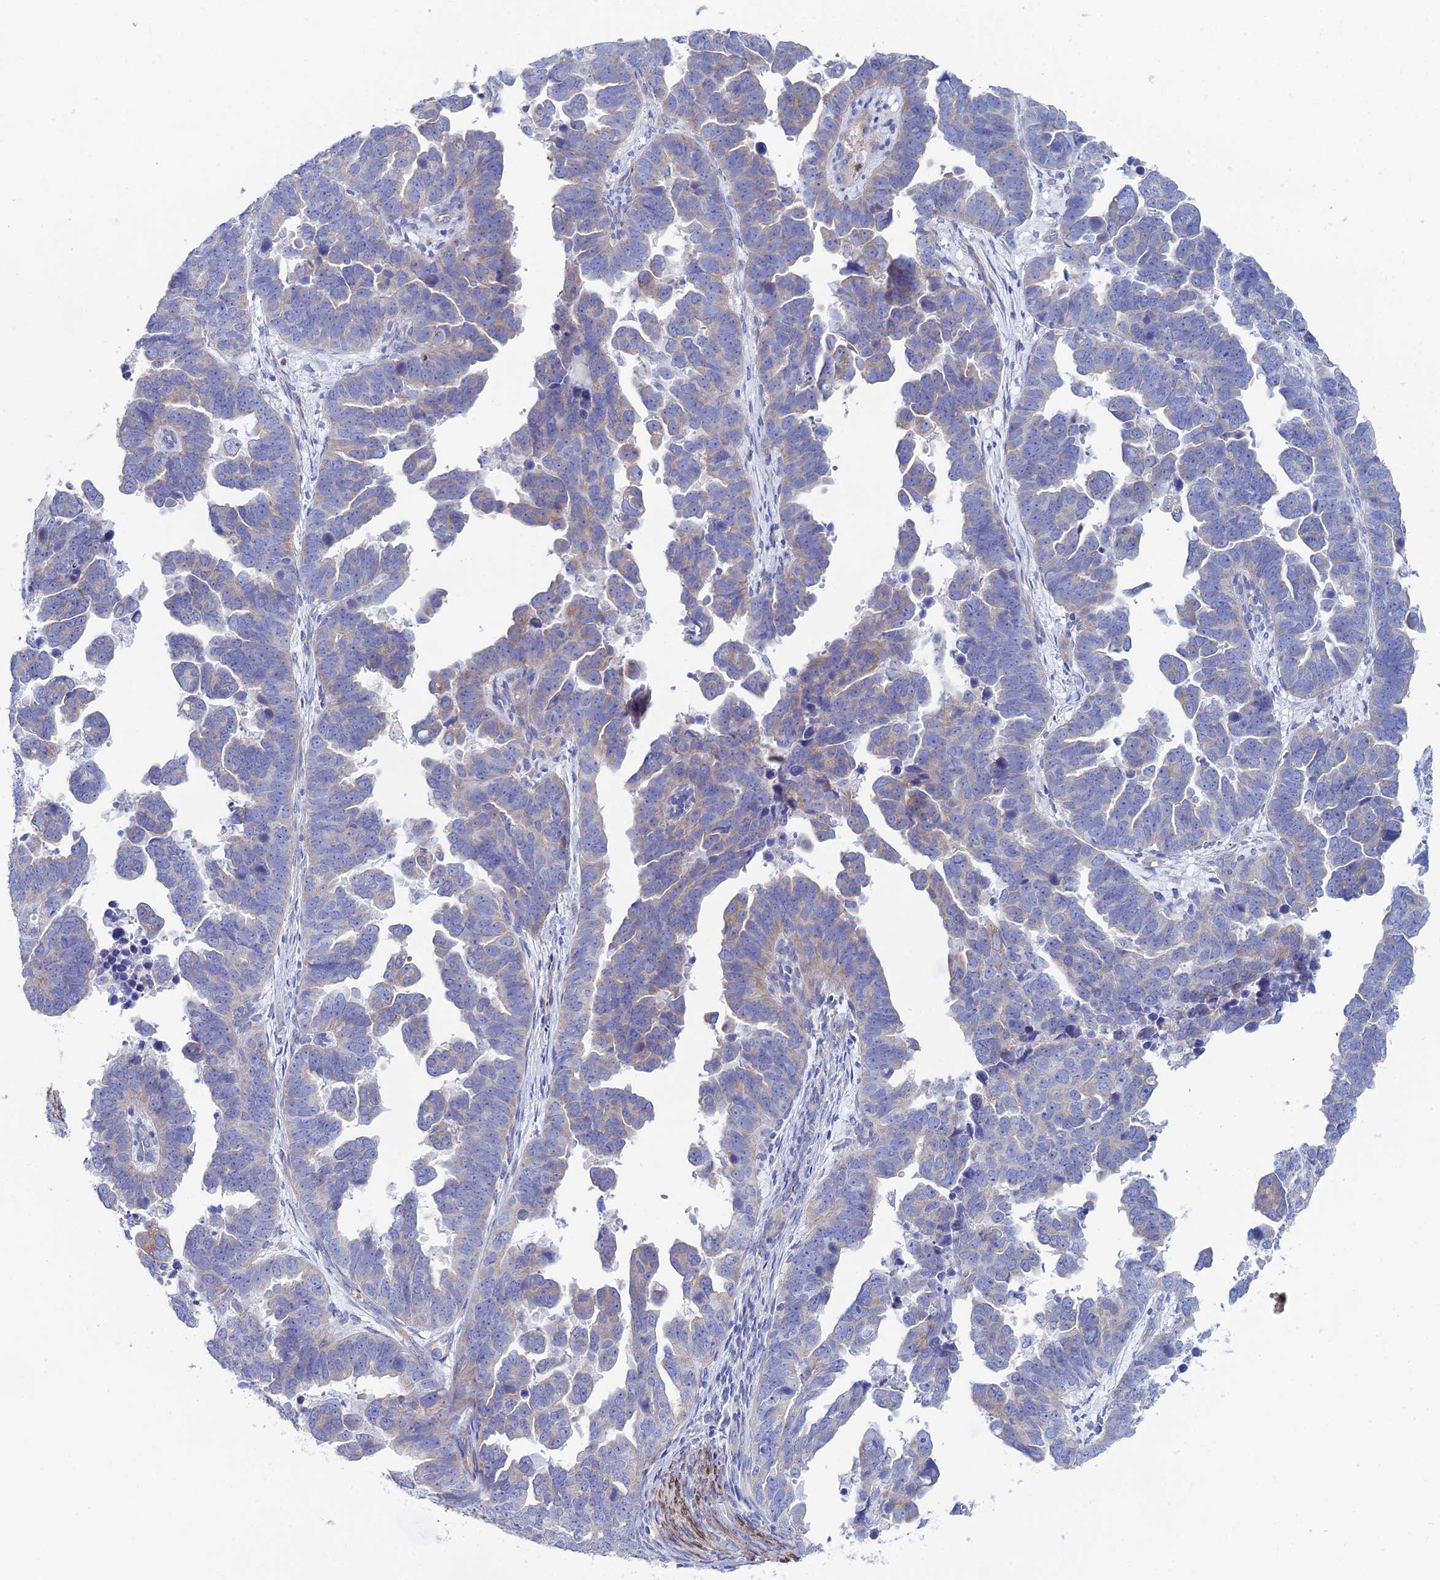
{"staining": {"intensity": "weak", "quantity": "<25%", "location": "cytoplasmic/membranous"}, "tissue": "endometrial cancer", "cell_type": "Tumor cells", "image_type": "cancer", "snomed": [{"axis": "morphology", "description": "Adenocarcinoma, NOS"}, {"axis": "topography", "description": "Endometrium"}], "caption": "Human endometrial adenocarcinoma stained for a protein using immunohistochemistry (IHC) shows no positivity in tumor cells.", "gene": "PCDHA8", "patient": {"sex": "female", "age": 75}}